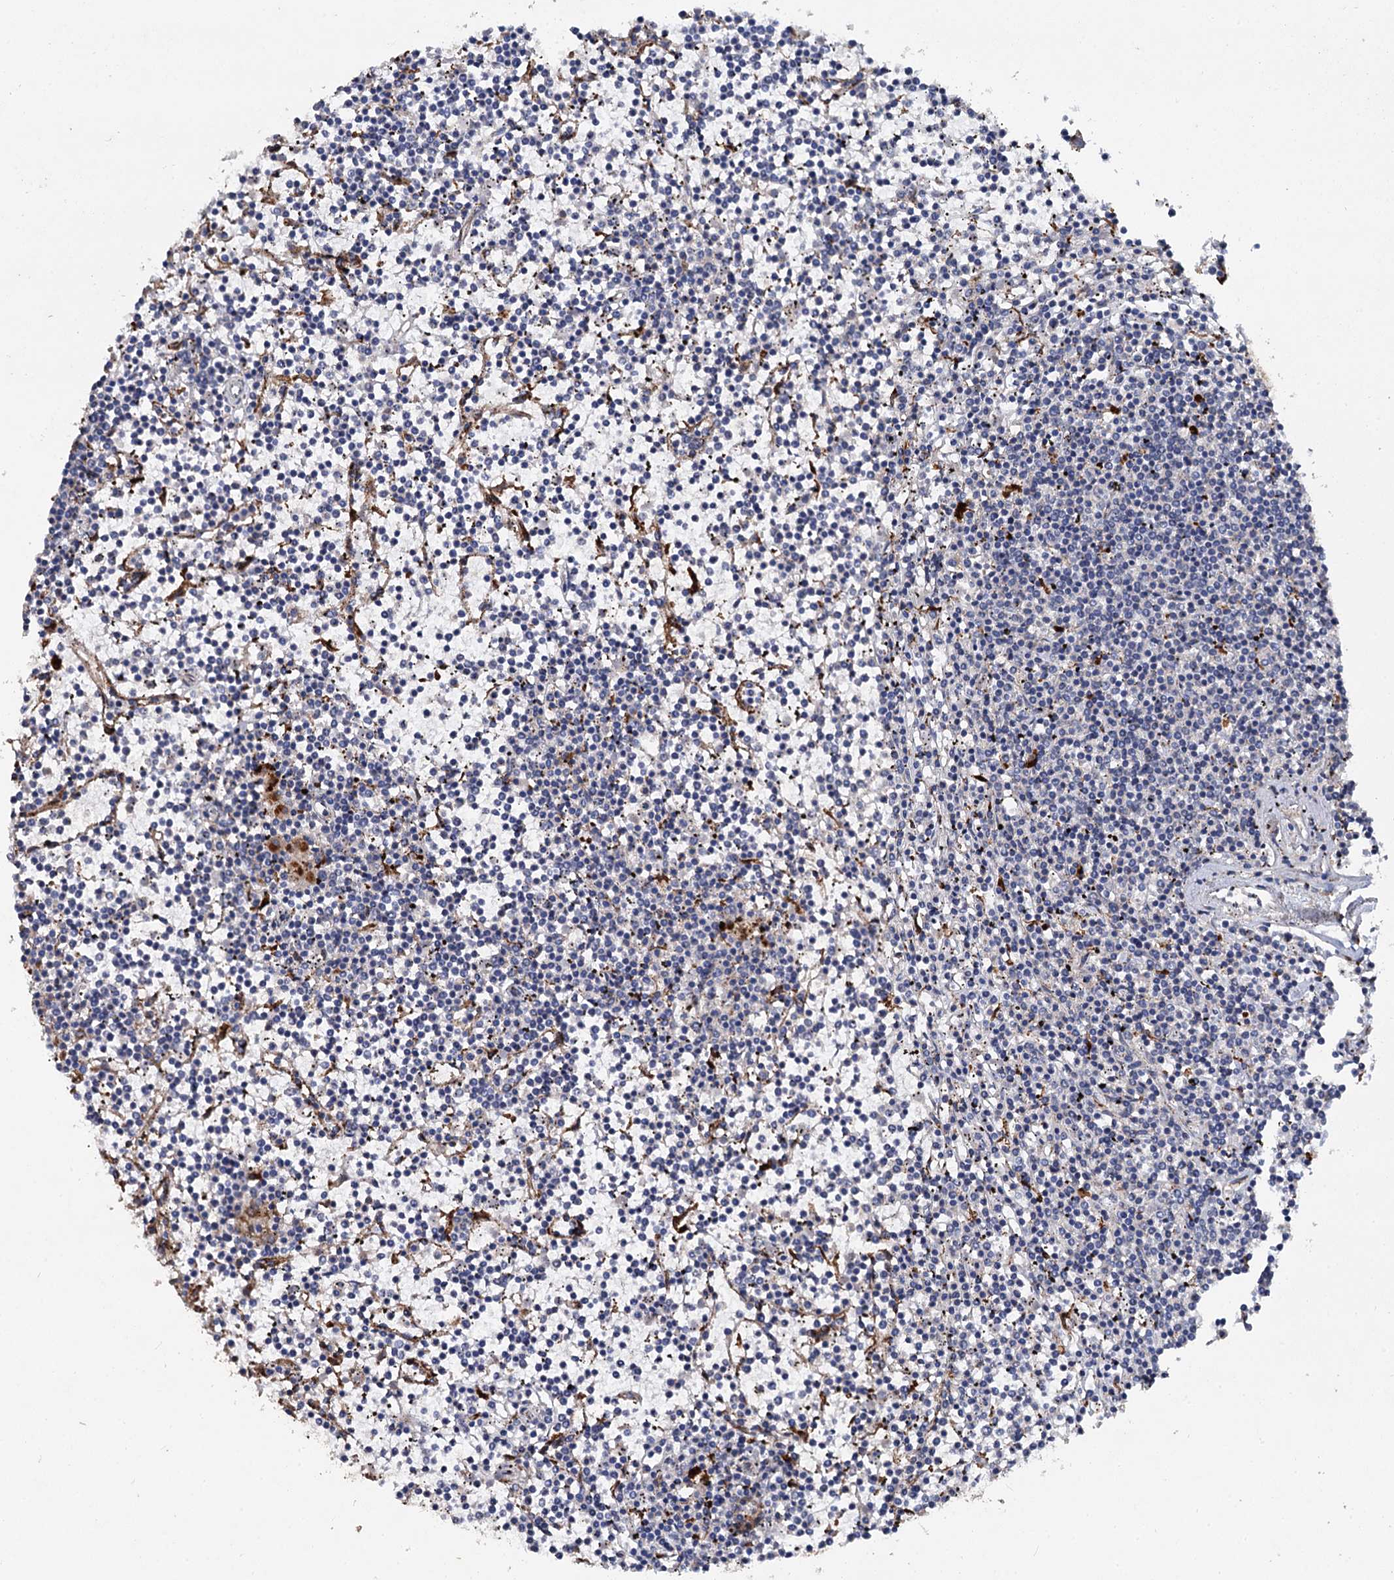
{"staining": {"intensity": "negative", "quantity": "none", "location": "none"}, "tissue": "lymphoma", "cell_type": "Tumor cells", "image_type": "cancer", "snomed": [{"axis": "morphology", "description": "Malignant lymphoma, non-Hodgkin's type, Low grade"}, {"axis": "topography", "description": "Spleen"}], "caption": "The immunohistochemistry image has no significant positivity in tumor cells of malignant lymphoma, non-Hodgkin's type (low-grade) tissue.", "gene": "GBA1", "patient": {"sex": "female", "age": 19}}